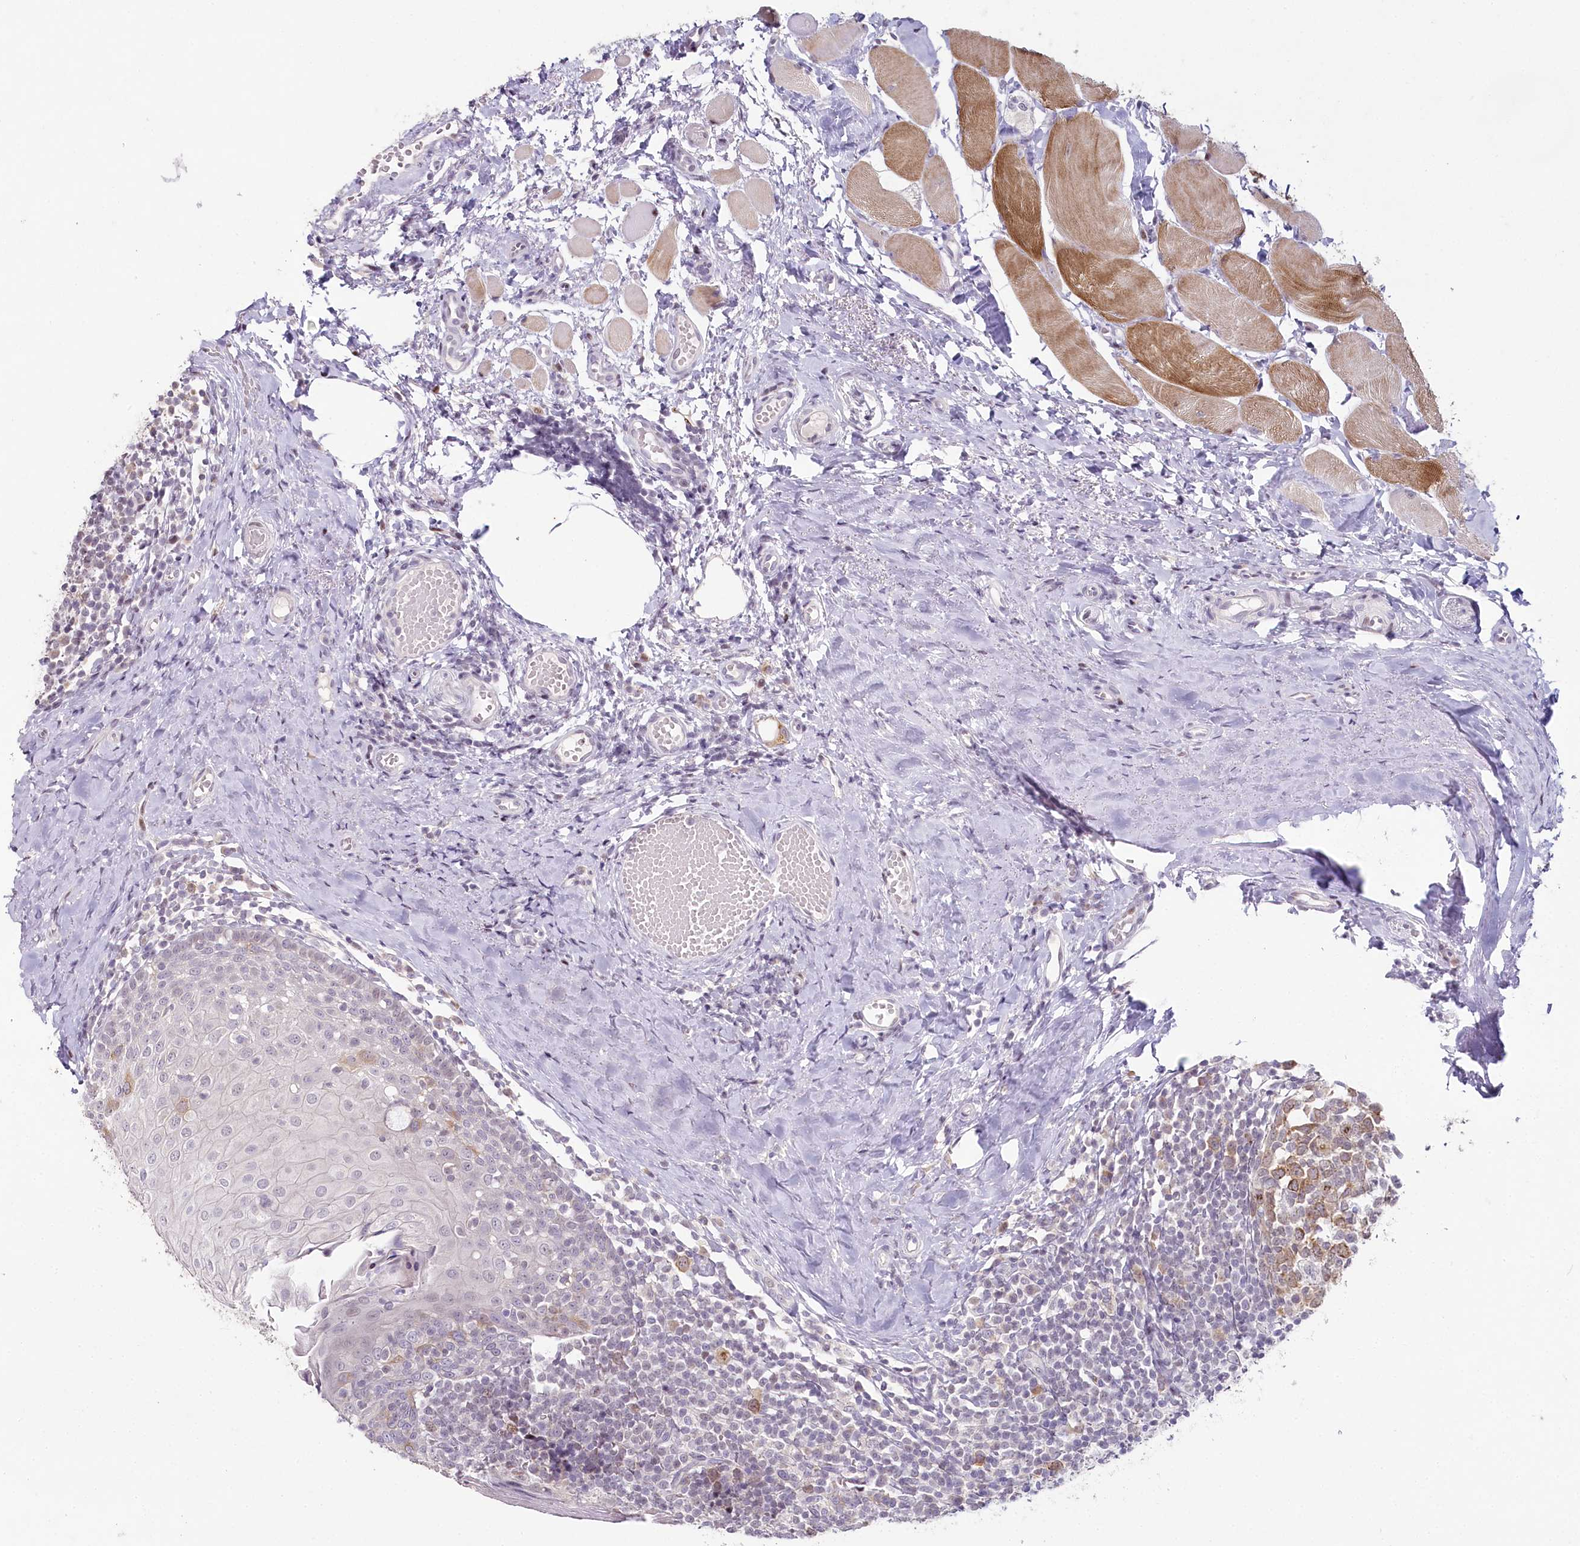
{"staining": {"intensity": "moderate", "quantity": "25%-75%", "location": "cytoplasmic/membranous,nuclear"}, "tissue": "tonsil", "cell_type": "Germinal center cells", "image_type": "normal", "snomed": [{"axis": "morphology", "description": "Normal tissue, NOS"}, {"axis": "topography", "description": "Tonsil"}], "caption": "Immunohistochemistry (IHC) of normal human tonsil demonstrates medium levels of moderate cytoplasmic/membranous,nuclear staining in approximately 25%-75% of germinal center cells. The staining was performed using DAB (3,3'-diaminobenzidine) to visualize the protein expression in brown, while the nuclei were stained in blue with hematoxylin (Magnification: 20x).", "gene": "HPD", "patient": {"sex": "female", "age": 19}}